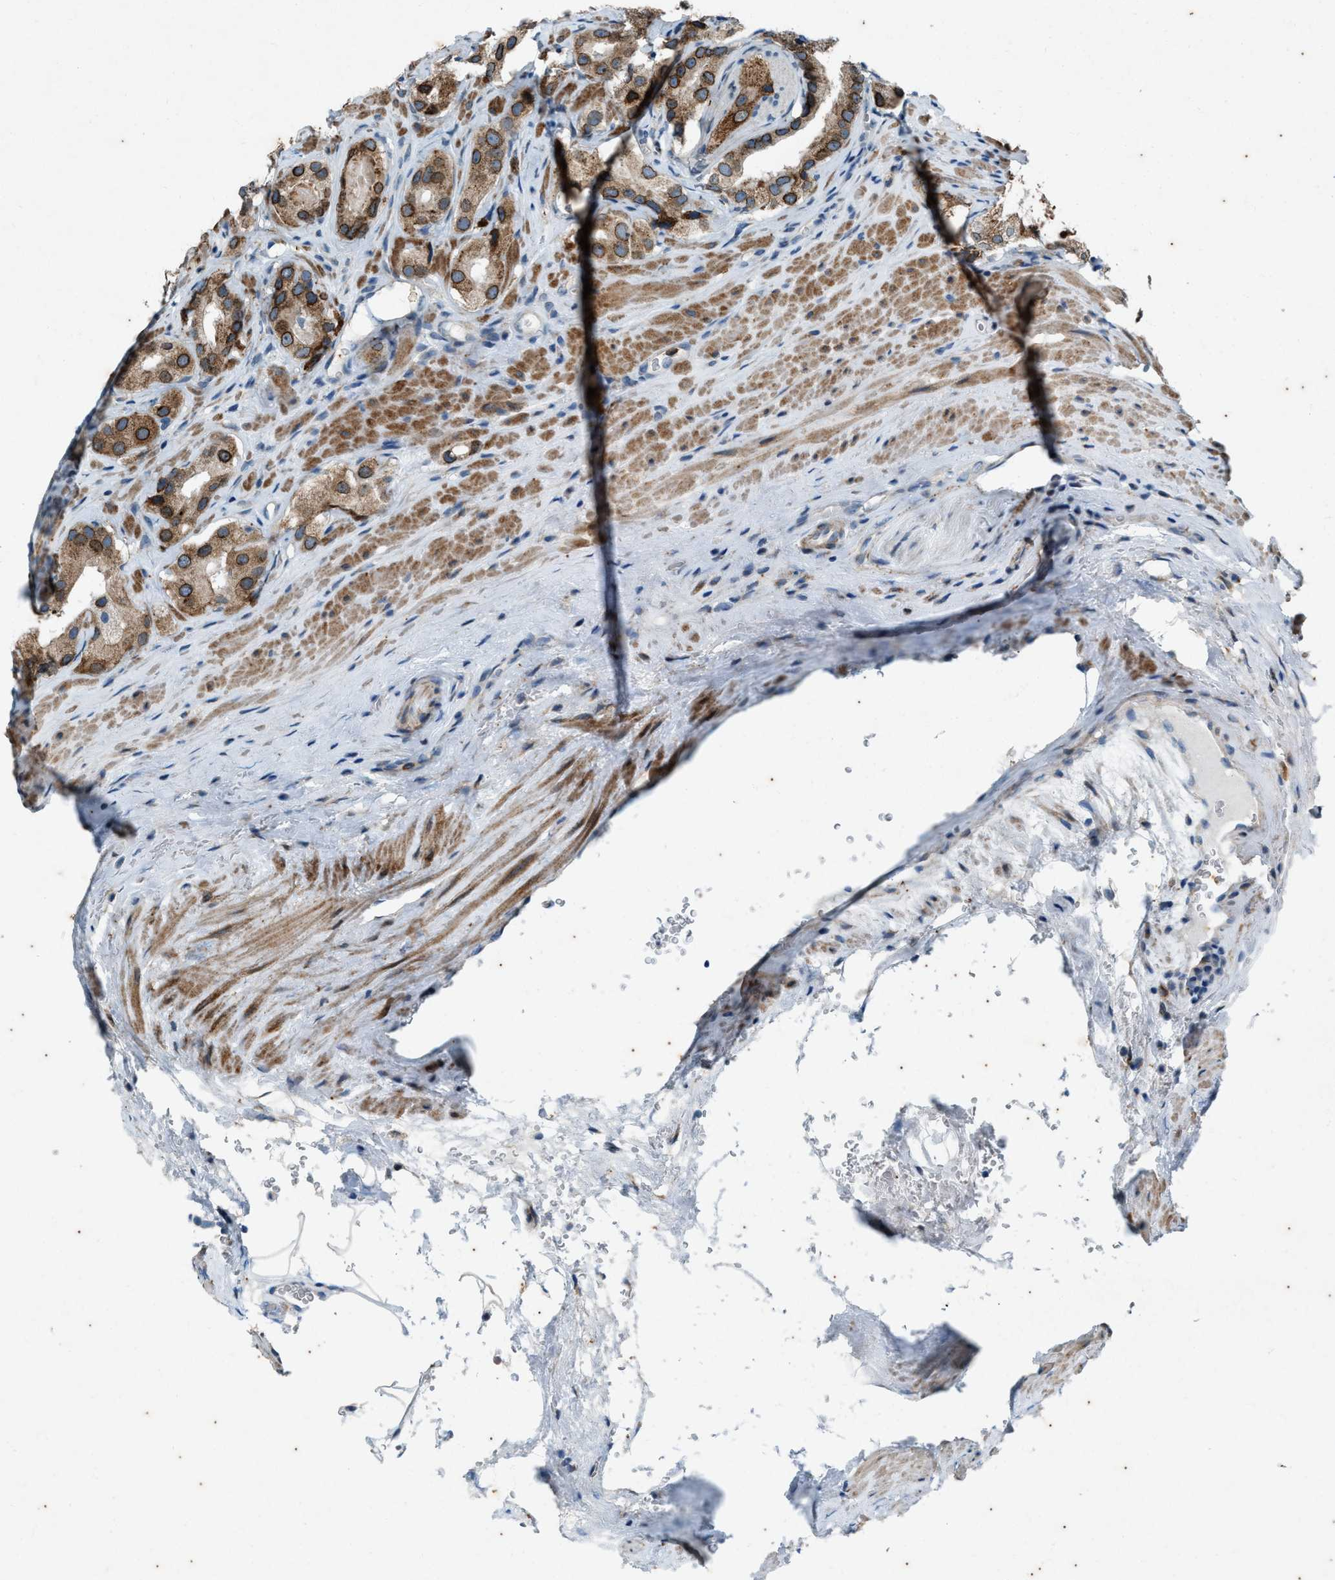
{"staining": {"intensity": "moderate", "quantity": ">75%", "location": "cytoplasmic/membranous"}, "tissue": "prostate cancer", "cell_type": "Tumor cells", "image_type": "cancer", "snomed": [{"axis": "morphology", "description": "Adenocarcinoma, High grade"}, {"axis": "topography", "description": "Prostate"}], "caption": "About >75% of tumor cells in human prostate cancer exhibit moderate cytoplasmic/membranous protein expression as visualized by brown immunohistochemical staining.", "gene": "CHPF2", "patient": {"sex": "male", "age": 63}}